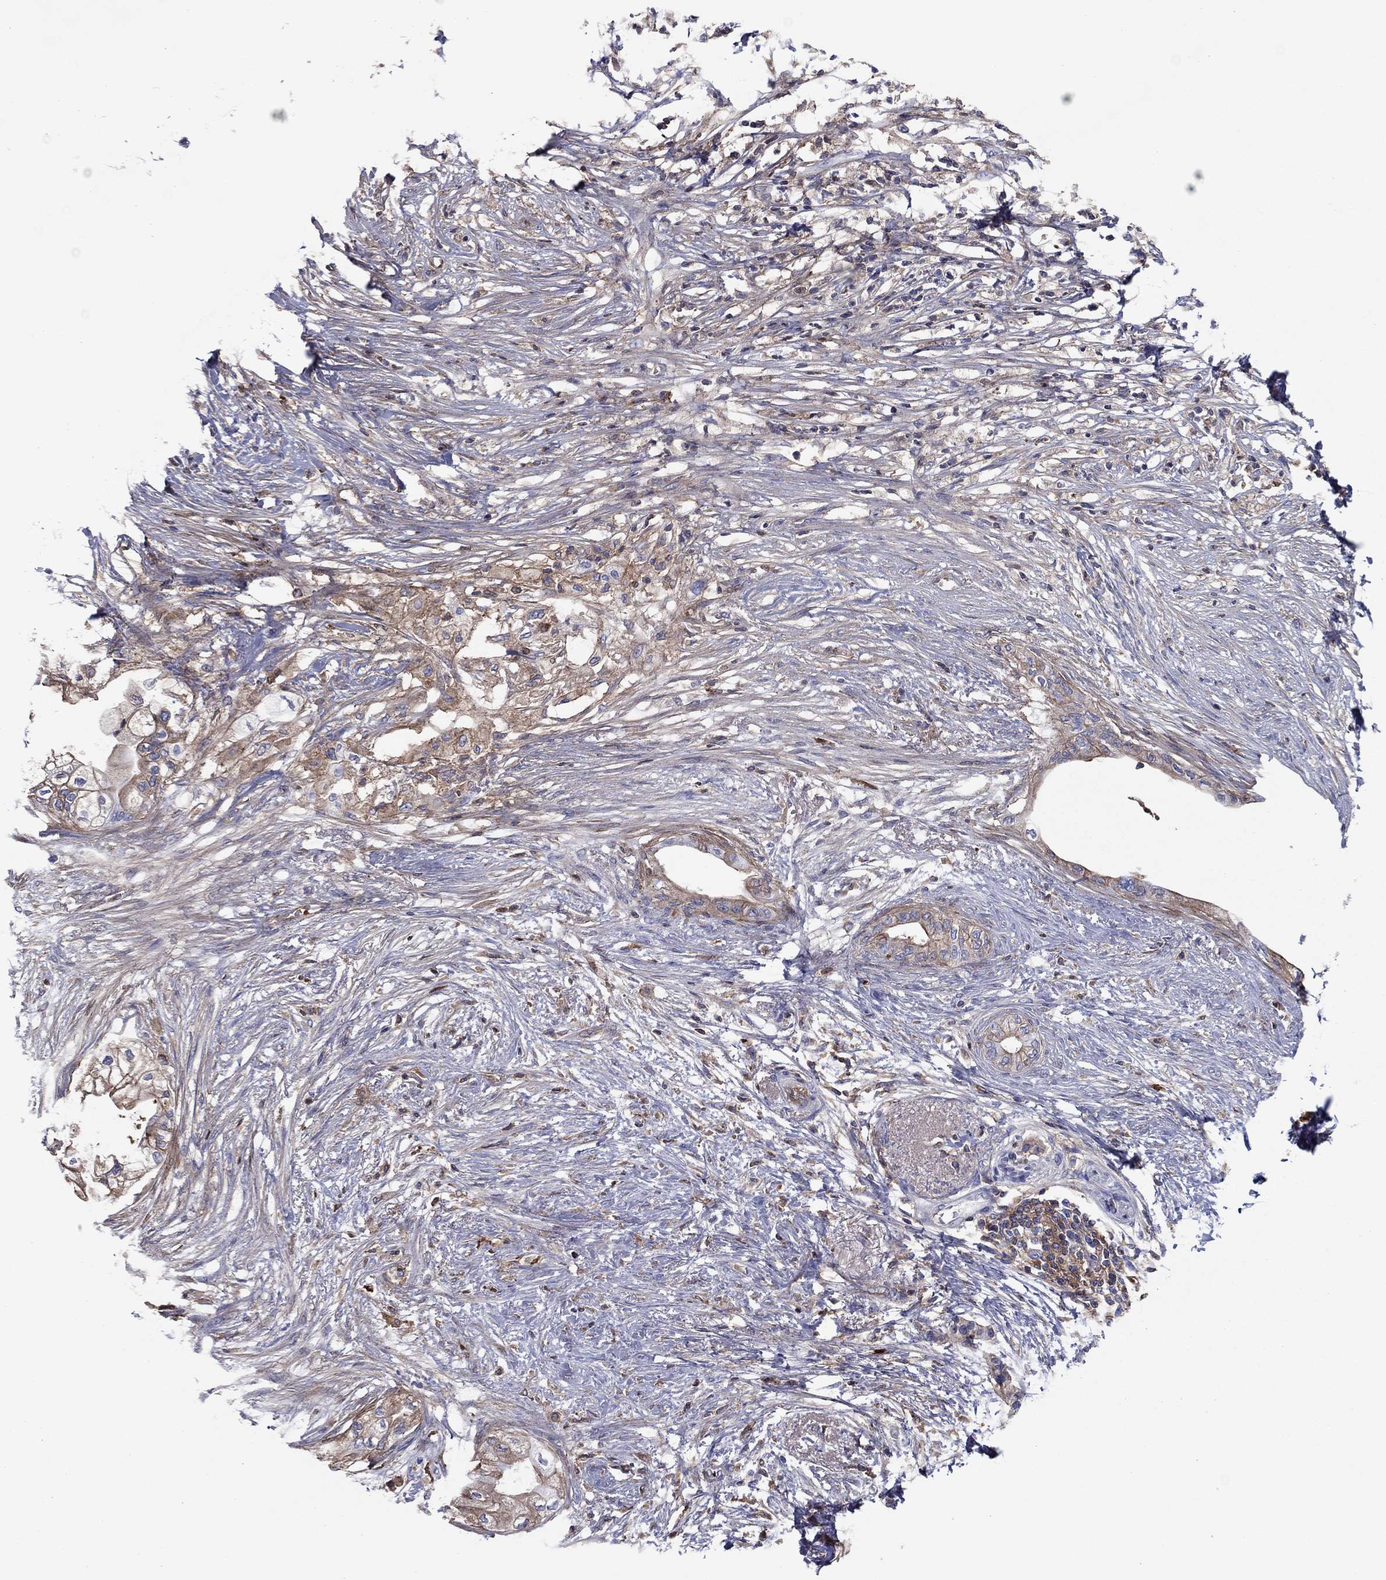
{"staining": {"intensity": "weak", "quantity": ">75%", "location": "cytoplasmic/membranous"}, "tissue": "pancreatic cancer", "cell_type": "Tumor cells", "image_type": "cancer", "snomed": [{"axis": "morphology", "description": "Normal tissue, NOS"}, {"axis": "morphology", "description": "Adenocarcinoma, NOS"}, {"axis": "topography", "description": "Pancreas"}, {"axis": "topography", "description": "Duodenum"}], "caption": "Immunohistochemical staining of adenocarcinoma (pancreatic) exhibits weak cytoplasmic/membranous protein staining in about >75% of tumor cells.", "gene": "HPX", "patient": {"sex": "female", "age": 60}}